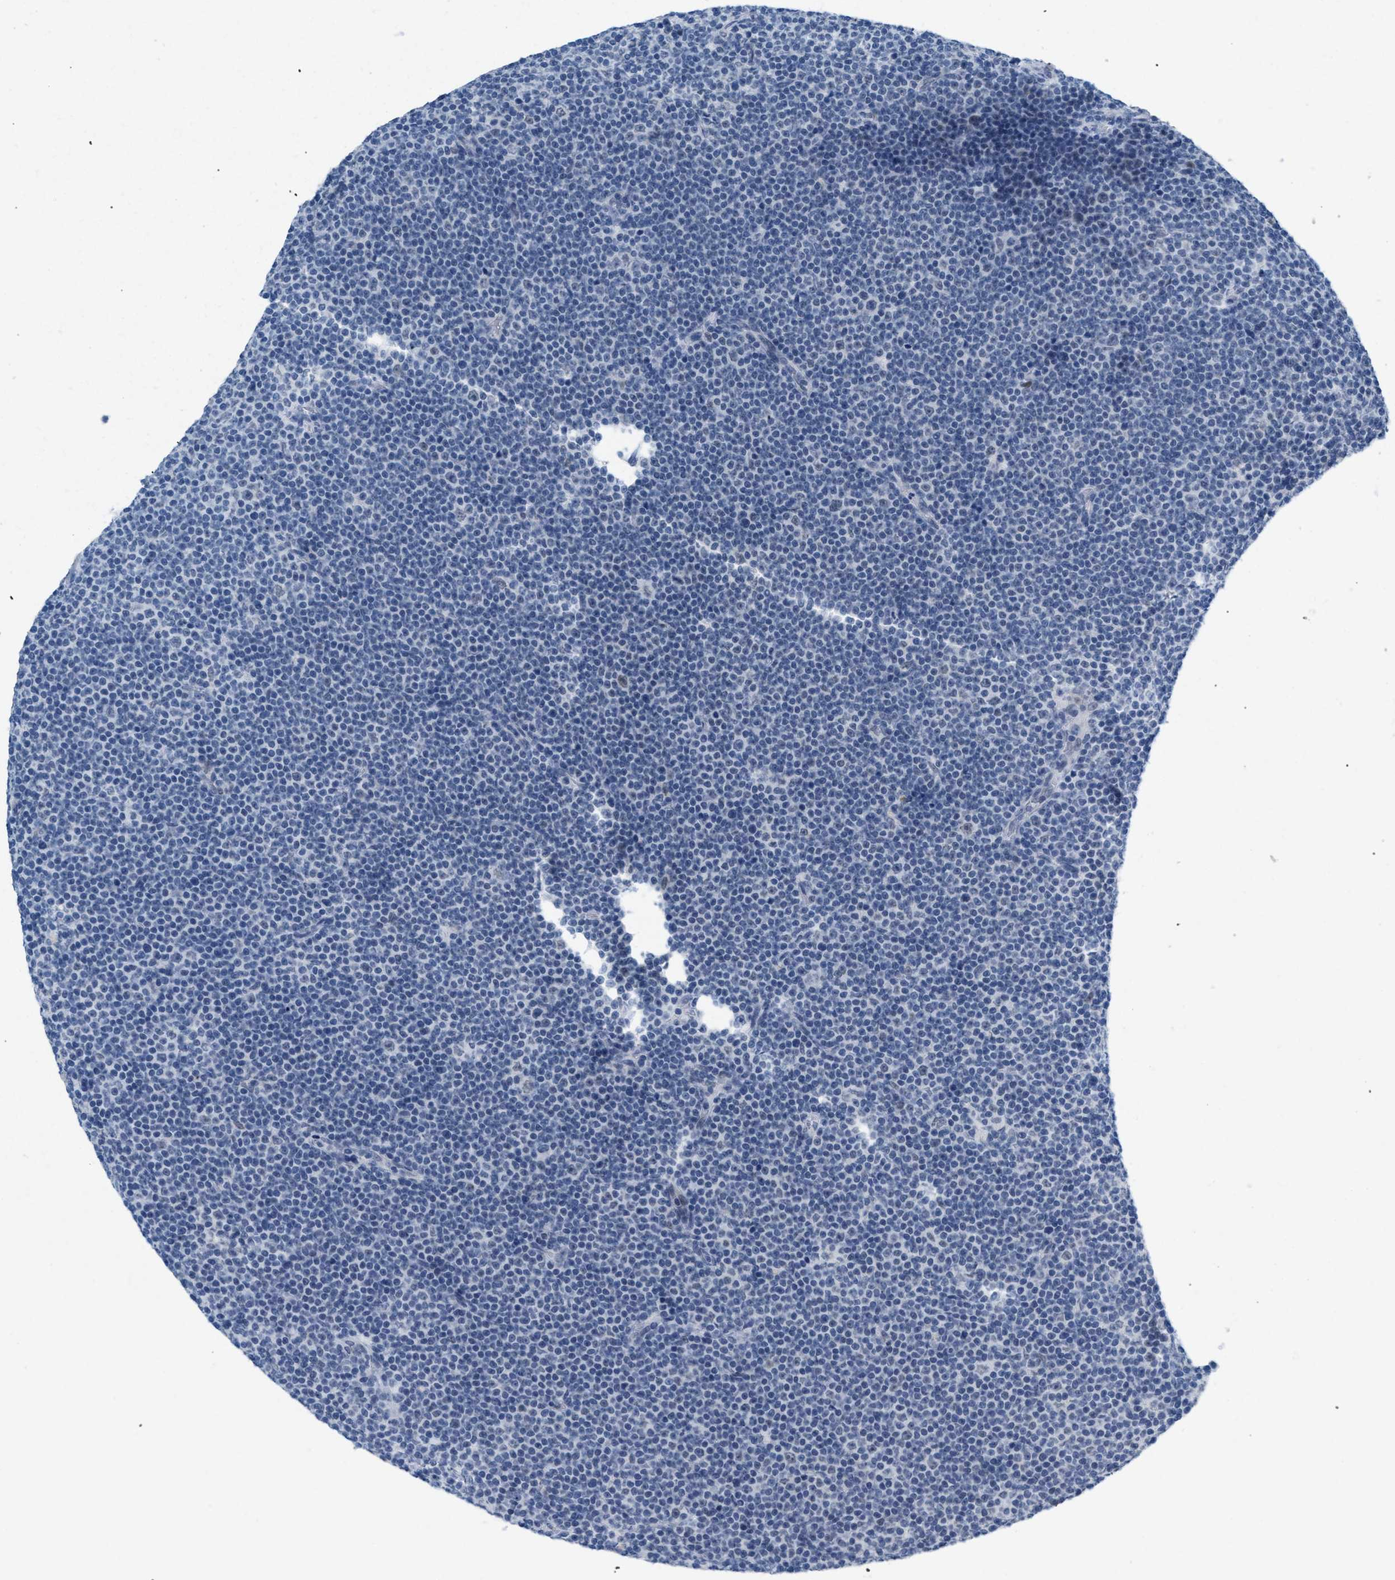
{"staining": {"intensity": "negative", "quantity": "none", "location": "none"}, "tissue": "lymphoma", "cell_type": "Tumor cells", "image_type": "cancer", "snomed": [{"axis": "morphology", "description": "Malignant lymphoma, non-Hodgkin's type, Low grade"}, {"axis": "topography", "description": "Lymph node"}], "caption": "This is a image of immunohistochemistry staining of malignant lymphoma, non-Hodgkin's type (low-grade), which shows no expression in tumor cells.", "gene": "TASOR", "patient": {"sex": "female", "age": 67}}